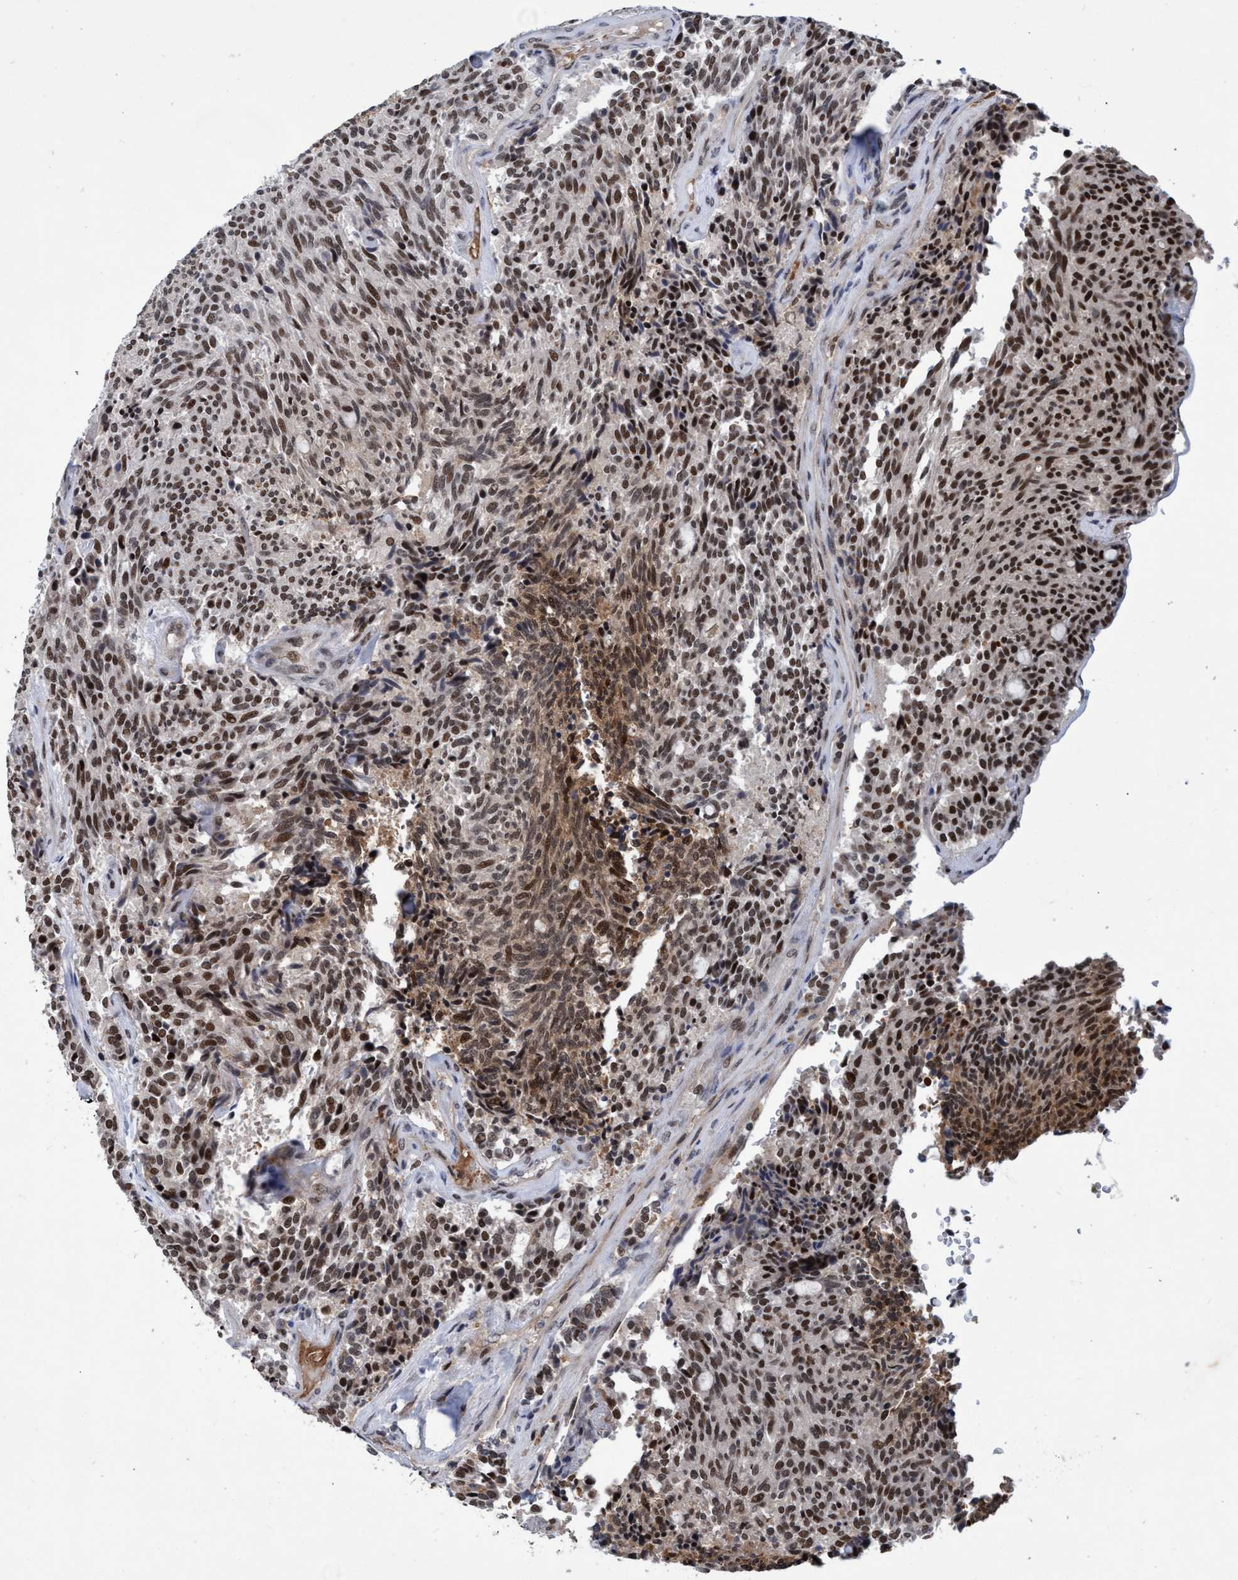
{"staining": {"intensity": "moderate", "quantity": ">75%", "location": "cytoplasmic/membranous,nuclear"}, "tissue": "carcinoid", "cell_type": "Tumor cells", "image_type": "cancer", "snomed": [{"axis": "morphology", "description": "Carcinoid, malignant, NOS"}, {"axis": "topography", "description": "Pancreas"}], "caption": "Protein staining of carcinoid (malignant) tissue exhibits moderate cytoplasmic/membranous and nuclear expression in about >75% of tumor cells.", "gene": "GTF2F1", "patient": {"sex": "female", "age": 54}}